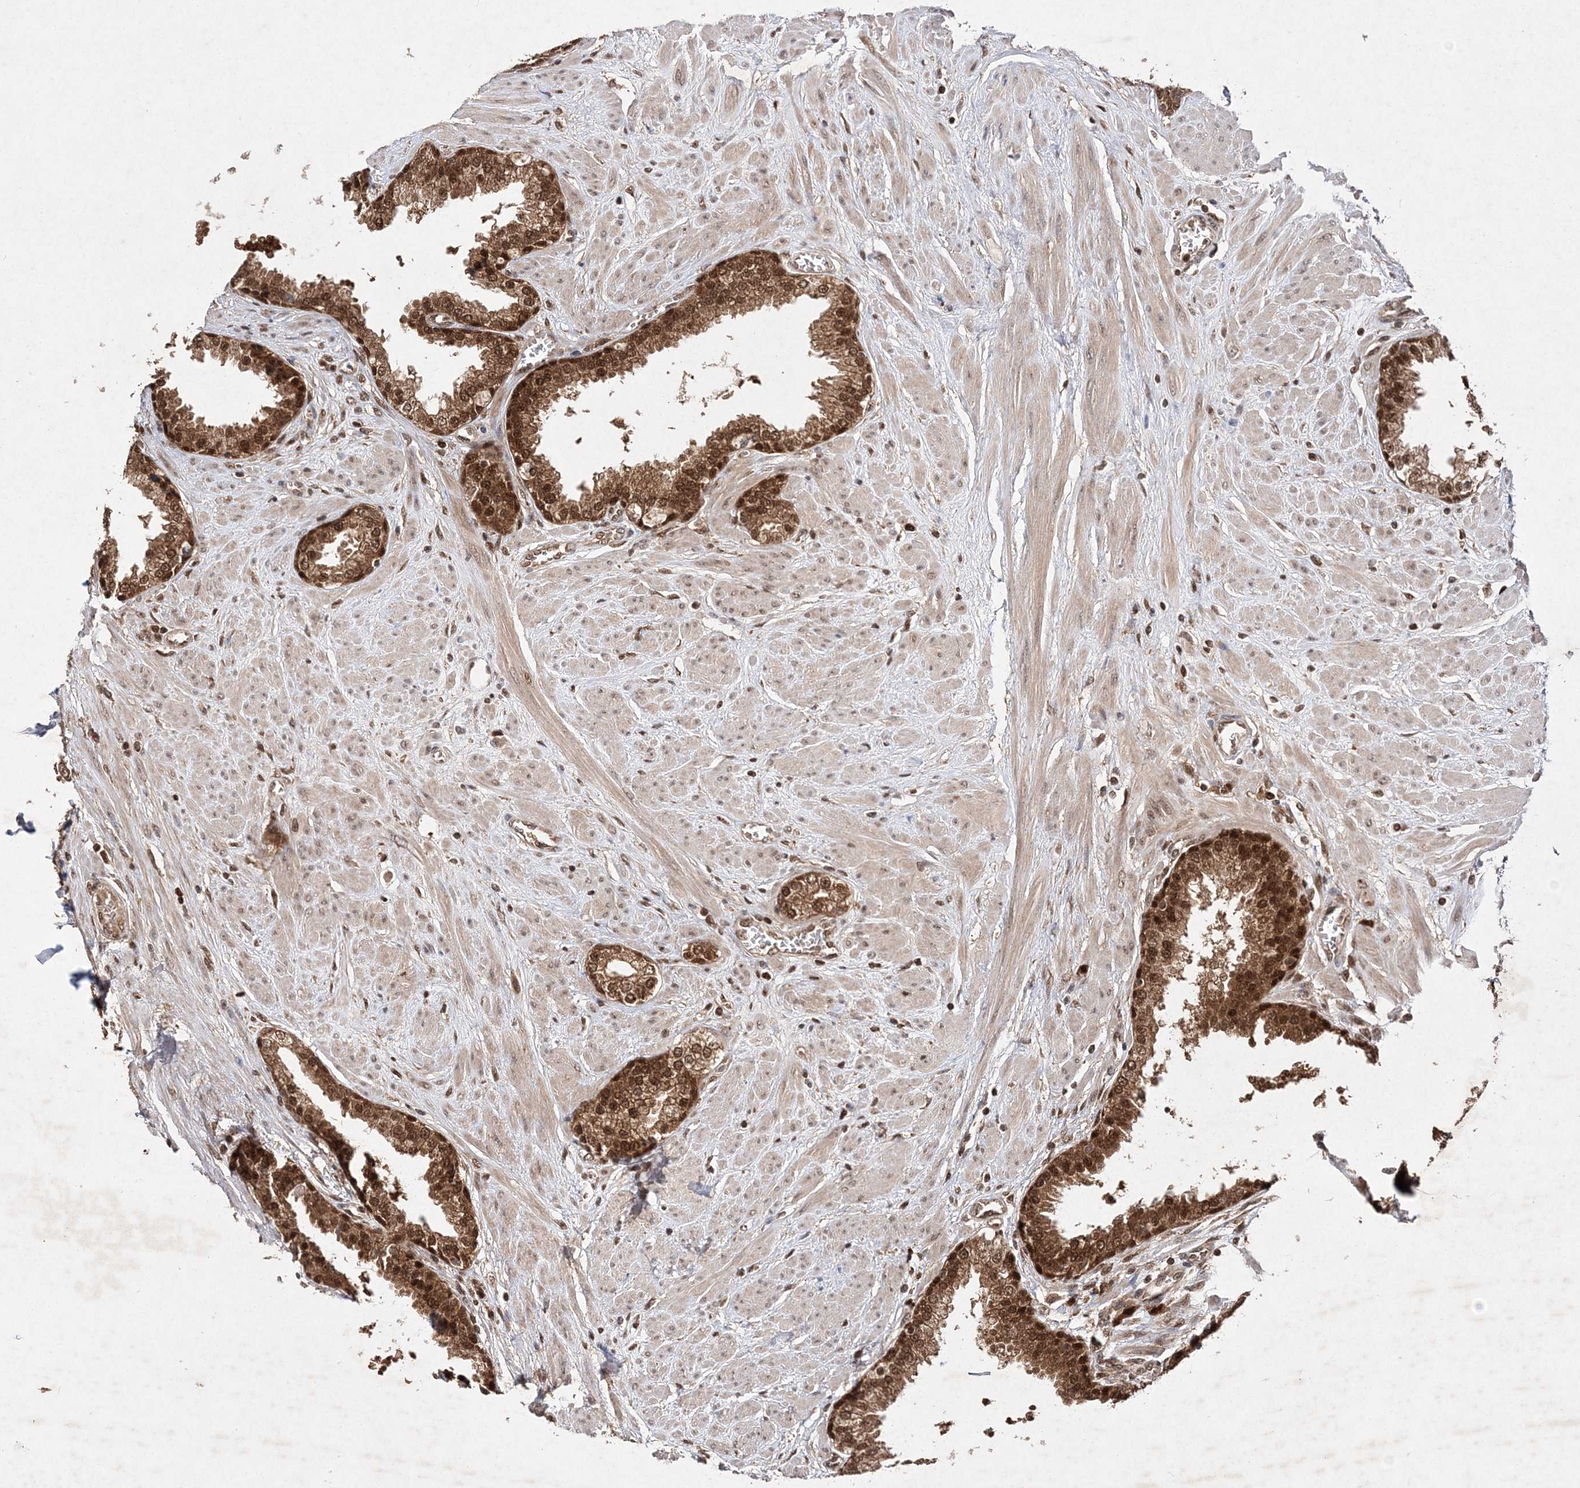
{"staining": {"intensity": "strong", "quantity": ">75%", "location": "cytoplasmic/membranous,nuclear"}, "tissue": "prostate", "cell_type": "Glandular cells", "image_type": "normal", "snomed": [{"axis": "morphology", "description": "Normal tissue, NOS"}, {"axis": "topography", "description": "Prostate"}], "caption": "Glandular cells reveal high levels of strong cytoplasmic/membranous,nuclear staining in about >75% of cells in benign prostate. The staining was performed using DAB (3,3'-diaminobenzidine), with brown indicating positive protein expression. Nuclei are stained blue with hematoxylin.", "gene": "NIF3L1", "patient": {"sex": "male", "age": 51}}